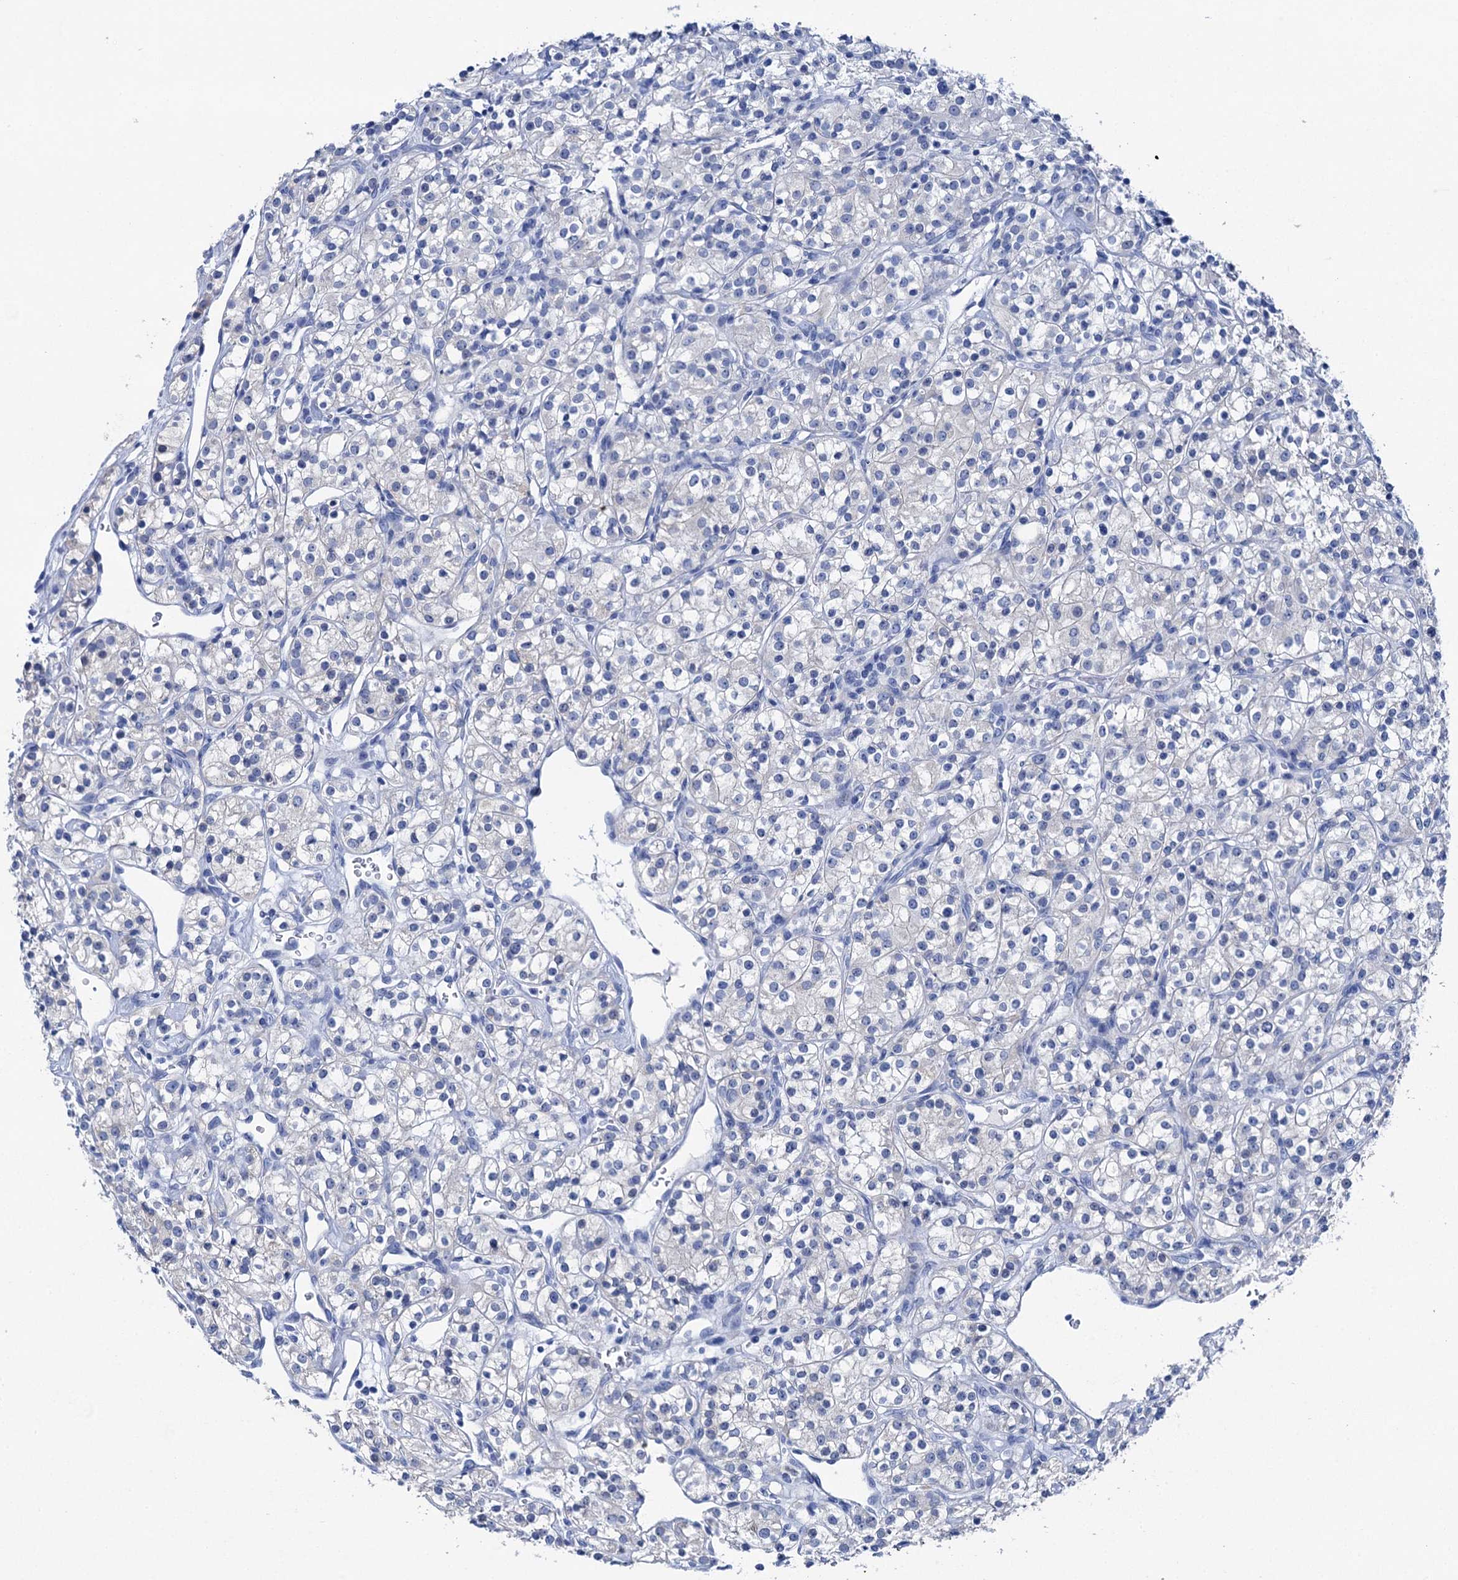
{"staining": {"intensity": "negative", "quantity": "none", "location": "none"}, "tissue": "renal cancer", "cell_type": "Tumor cells", "image_type": "cancer", "snomed": [{"axis": "morphology", "description": "Adenocarcinoma, NOS"}, {"axis": "topography", "description": "Kidney"}], "caption": "Immunohistochemistry histopathology image of adenocarcinoma (renal) stained for a protein (brown), which exhibits no expression in tumor cells.", "gene": "BRINP1", "patient": {"sex": "male", "age": 77}}